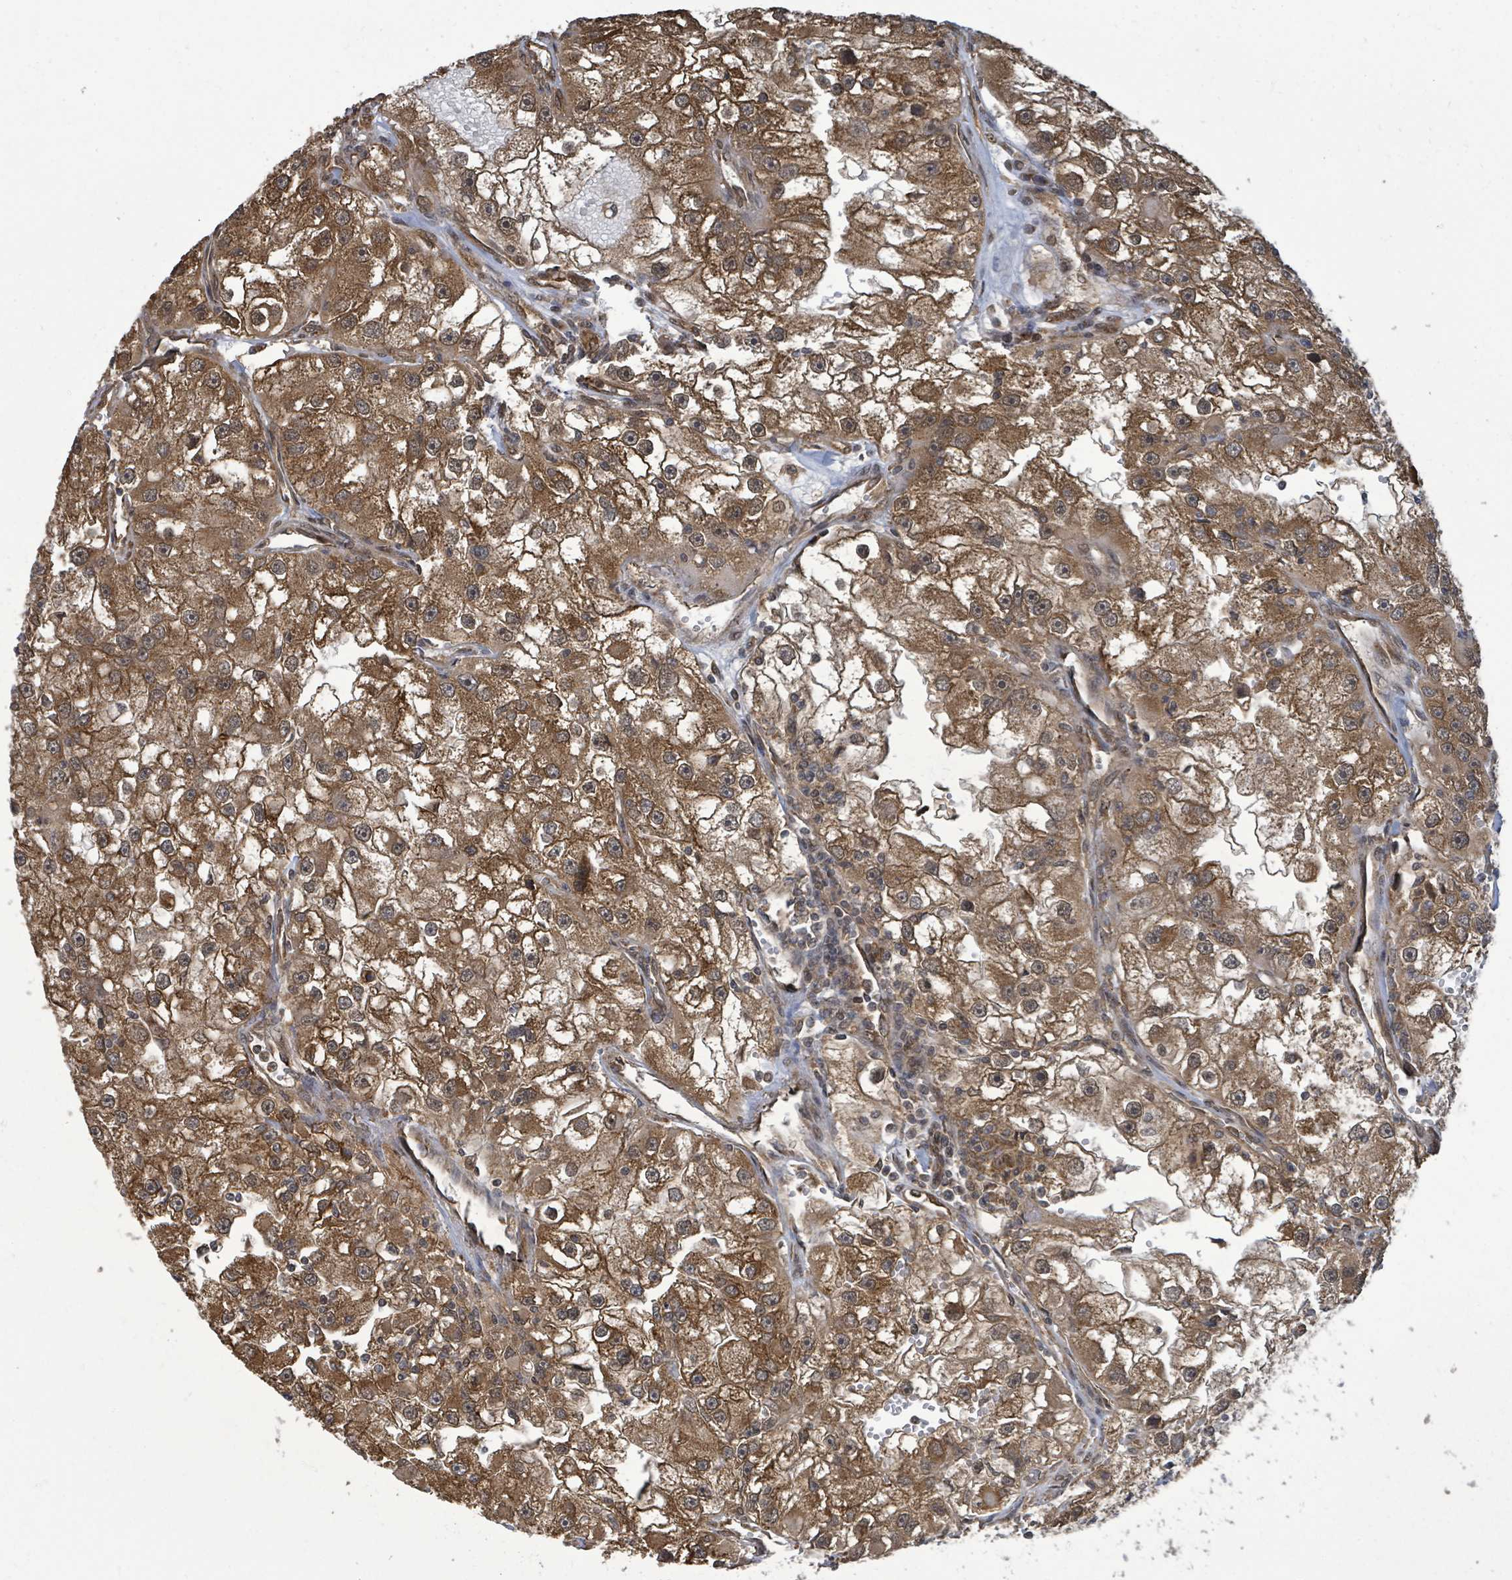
{"staining": {"intensity": "moderate", "quantity": ">75%", "location": "cytoplasmic/membranous"}, "tissue": "renal cancer", "cell_type": "Tumor cells", "image_type": "cancer", "snomed": [{"axis": "morphology", "description": "Adenocarcinoma, NOS"}, {"axis": "topography", "description": "Kidney"}], "caption": "Moderate cytoplasmic/membranous protein positivity is appreciated in about >75% of tumor cells in renal adenocarcinoma.", "gene": "KLC1", "patient": {"sex": "male", "age": 63}}